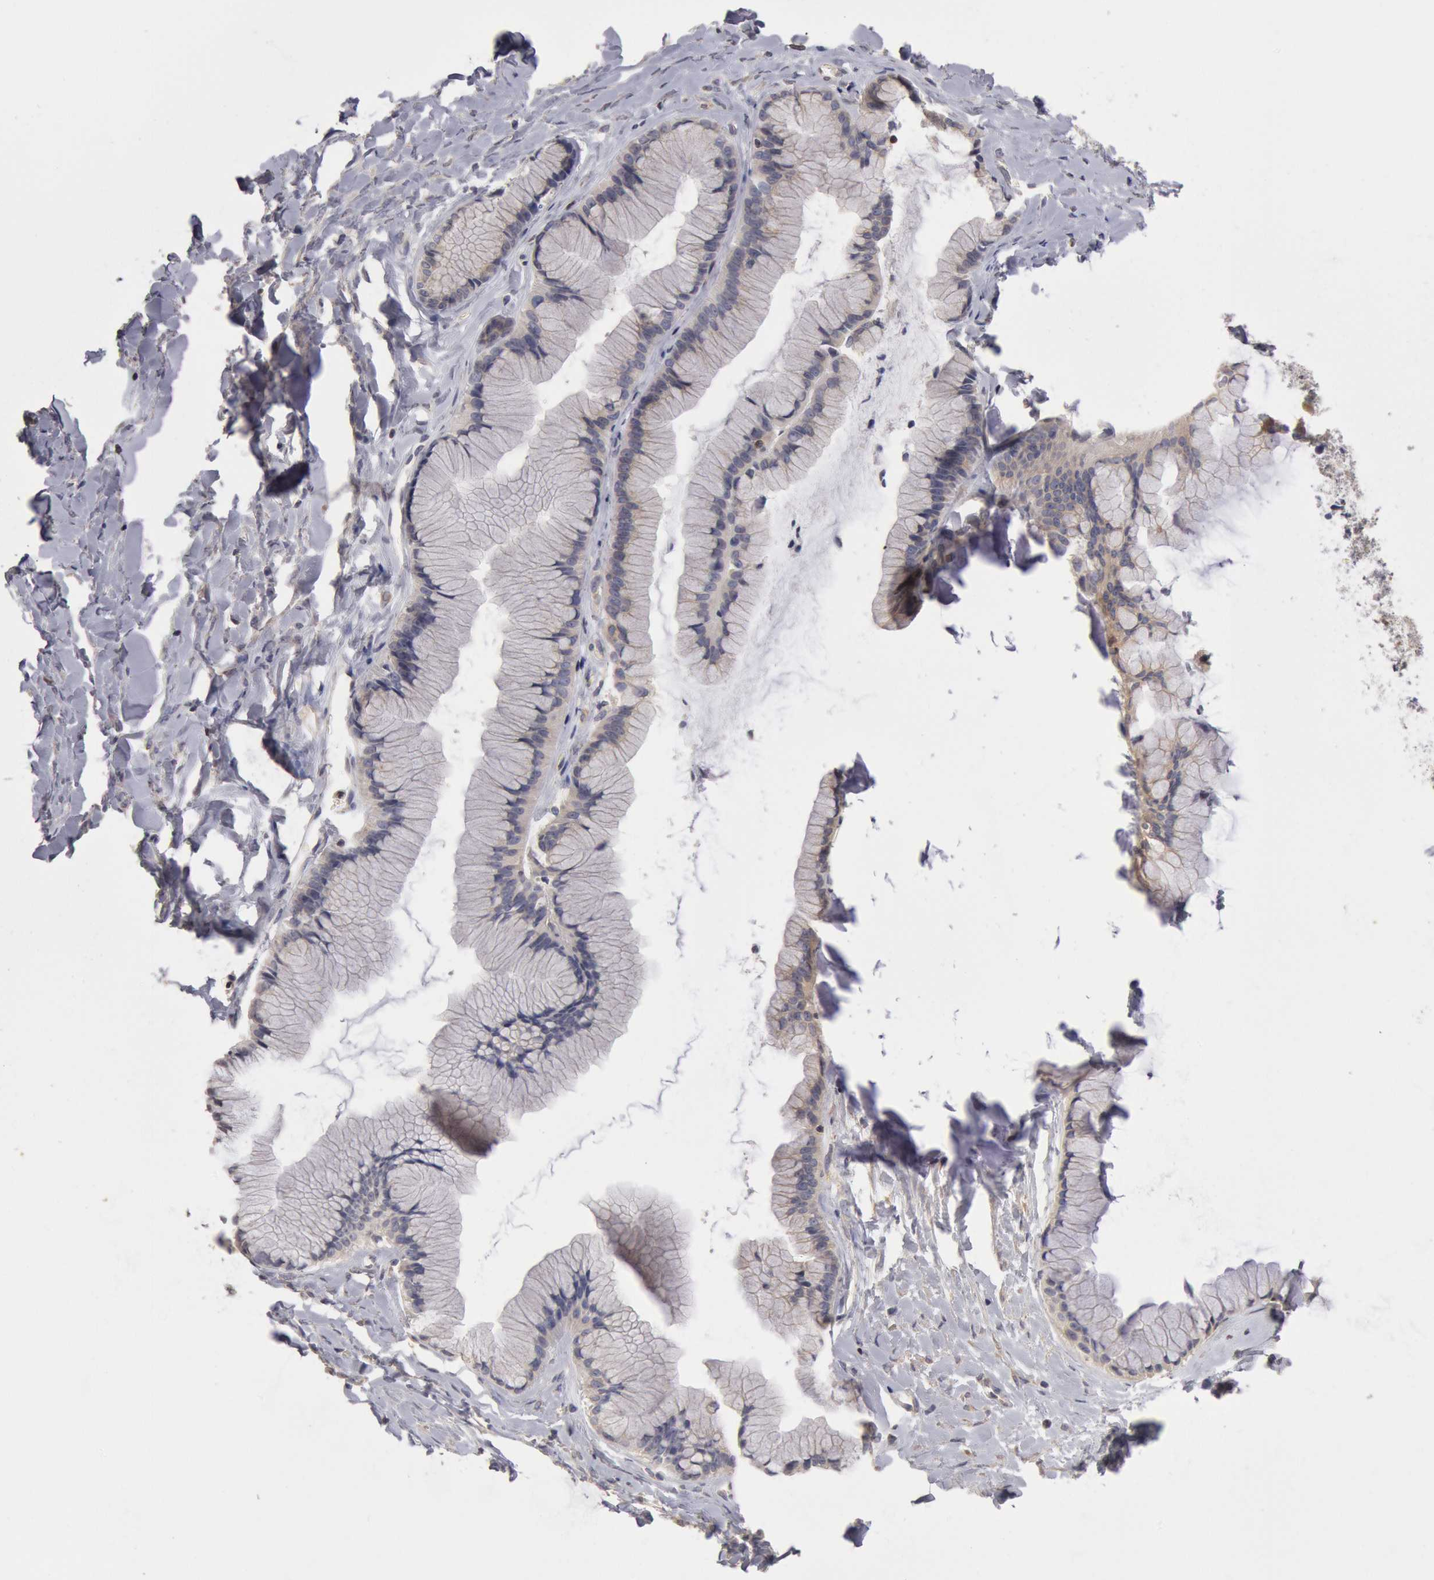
{"staining": {"intensity": "negative", "quantity": "none", "location": "none"}, "tissue": "ovarian cancer", "cell_type": "Tumor cells", "image_type": "cancer", "snomed": [{"axis": "morphology", "description": "Cystadenocarcinoma, mucinous, NOS"}, {"axis": "topography", "description": "Ovary"}], "caption": "DAB (3,3'-diaminobenzidine) immunohistochemical staining of mucinous cystadenocarcinoma (ovarian) reveals no significant expression in tumor cells.", "gene": "OSBPL8", "patient": {"sex": "female", "age": 41}}